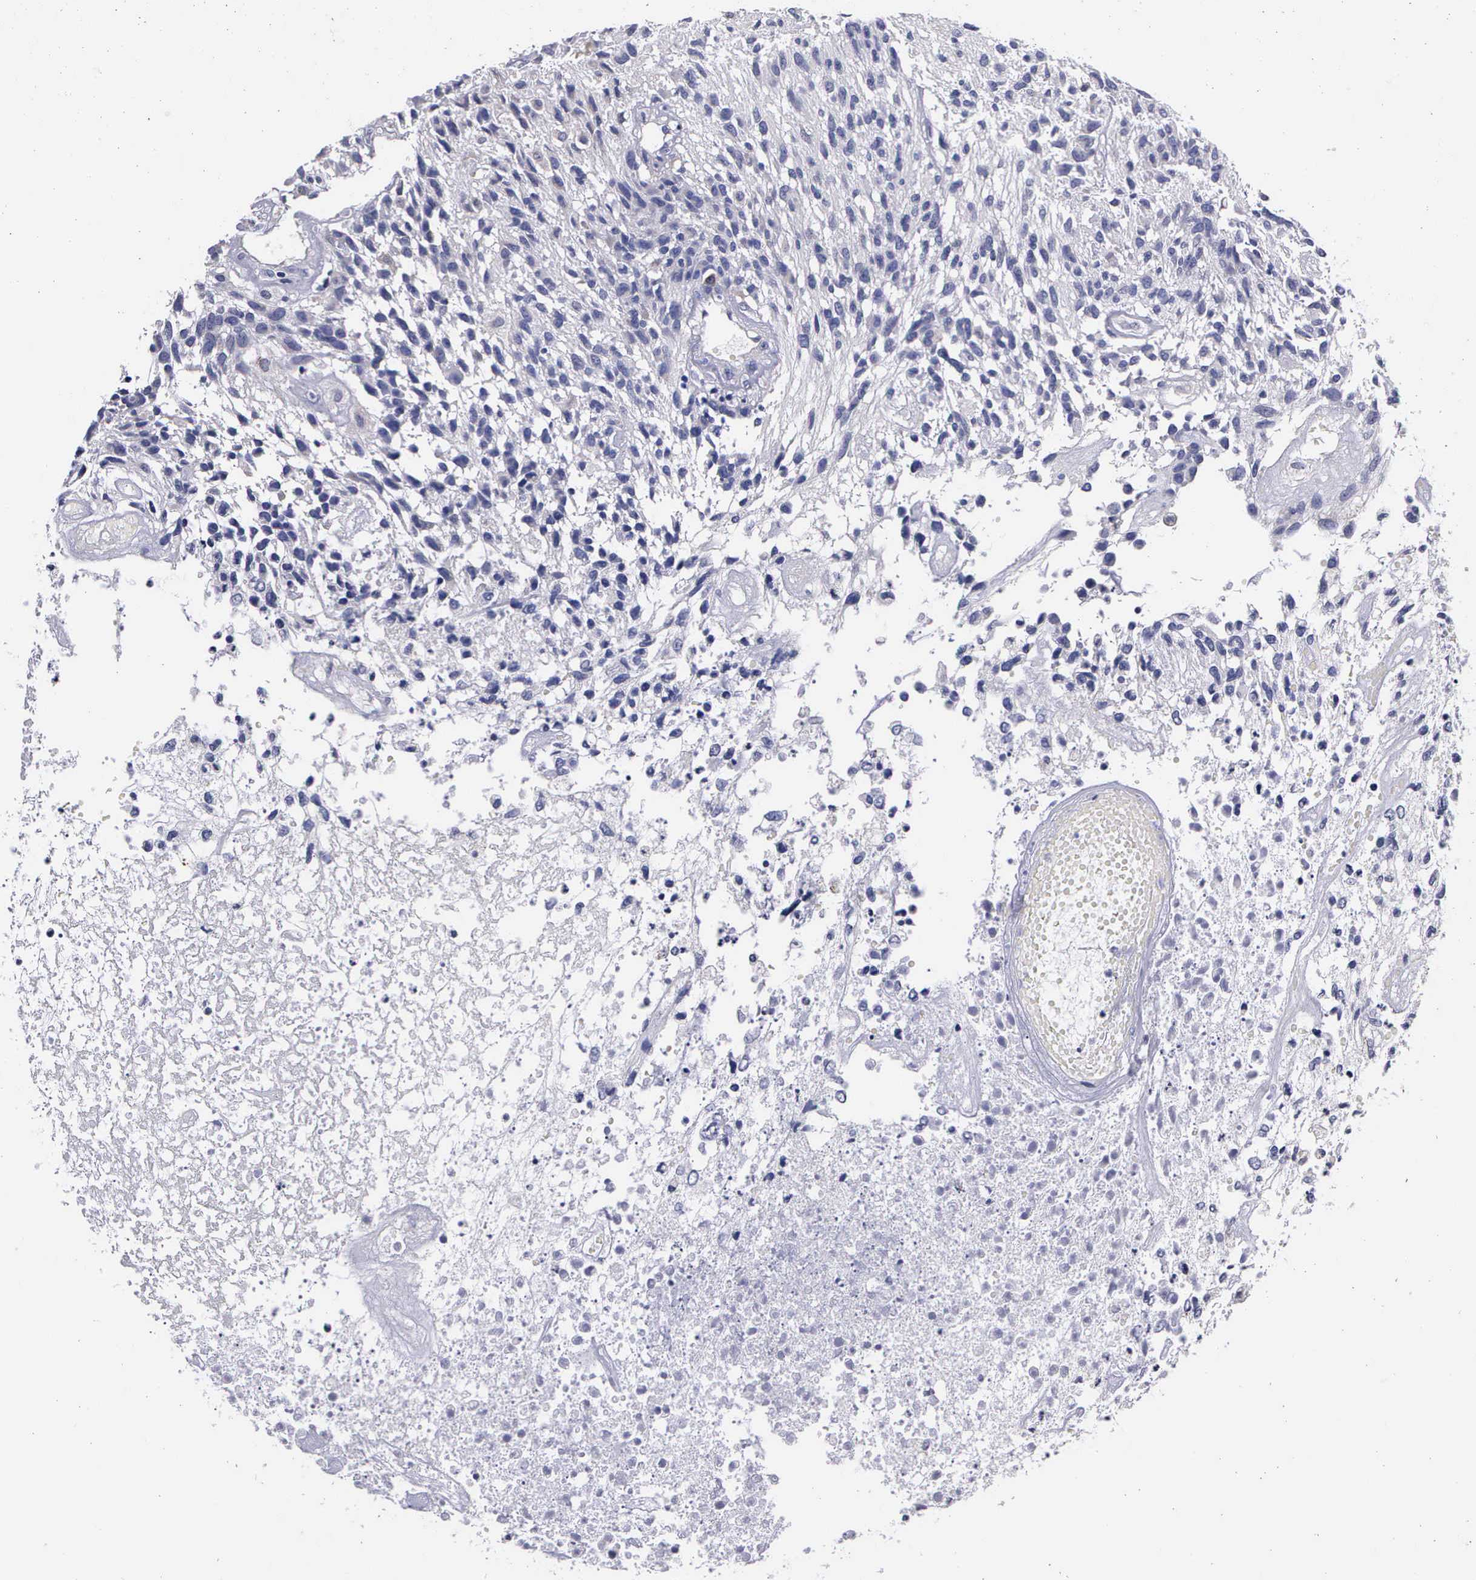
{"staining": {"intensity": "negative", "quantity": "none", "location": "none"}, "tissue": "glioma", "cell_type": "Tumor cells", "image_type": "cancer", "snomed": [{"axis": "morphology", "description": "Glioma, malignant, High grade"}, {"axis": "topography", "description": "Brain"}], "caption": "Human high-grade glioma (malignant) stained for a protein using IHC exhibits no staining in tumor cells.", "gene": "CRELD2", "patient": {"sex": "male", "age": 77}}